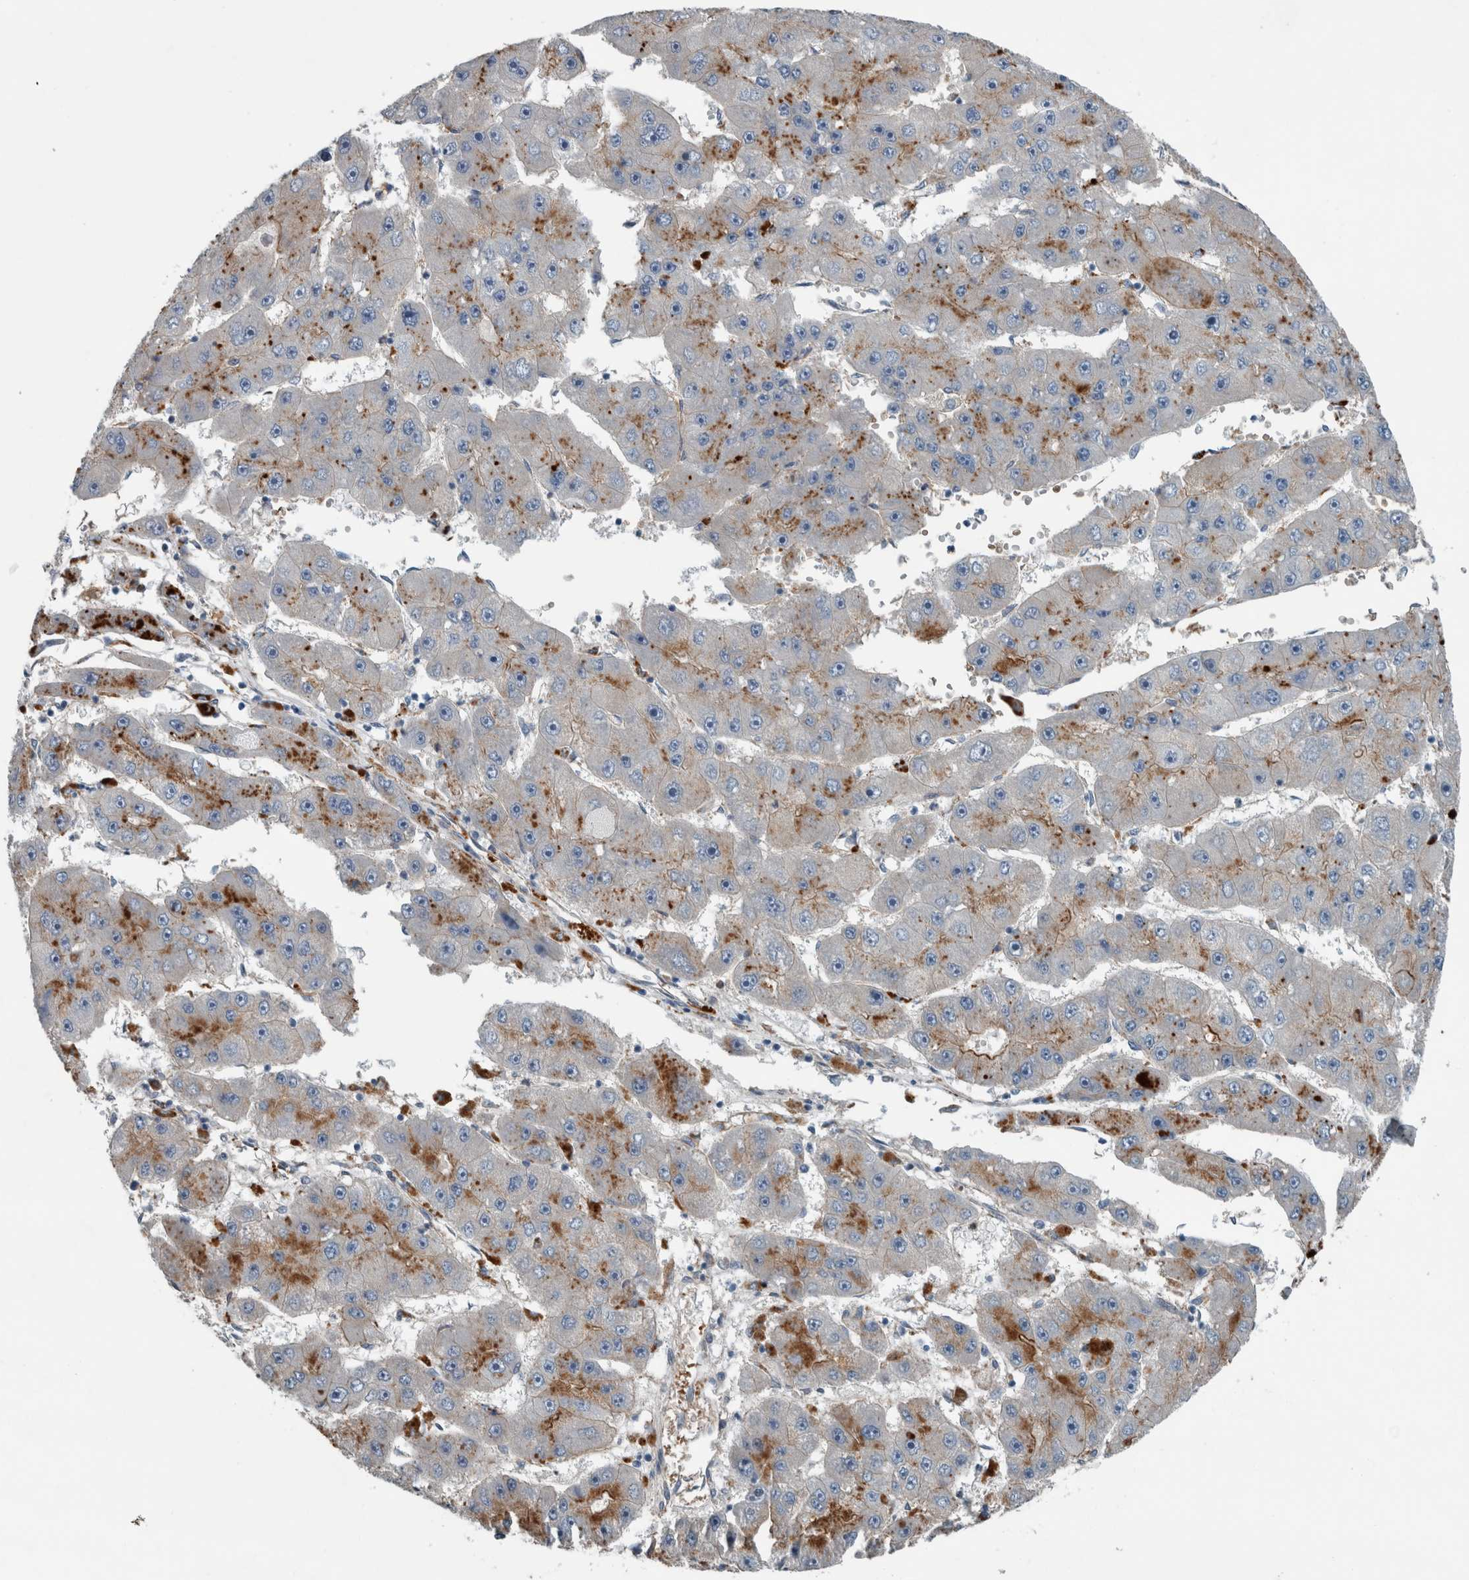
{"staining": {"intensity": "strong", "quantity": "25%-75%", "location": "cytoplasmic/membranous"}, "tissue": "liver cancer", "cell_type": "Tumor cells", "image_type": "cancer", "snomed": [{"axis": "morphology", "description": "Carcinoma, Hepatocellular, NOS"}, {"axis": "topography", "description": "Liver"}], "caption": "Immunohistochemistry image of neoplastic tissue: human liver hepatocellular carcinoma stained using immunohistochemistry (IHC) exhibits high levels of strong protein expression localized specifically in the cytoplasmic/membranous of tumor cells, appearing as a cytoplasmic/membranous brown color.", "gene": "GLT8D2", "patient": {"sex": "female", "age": 61}}